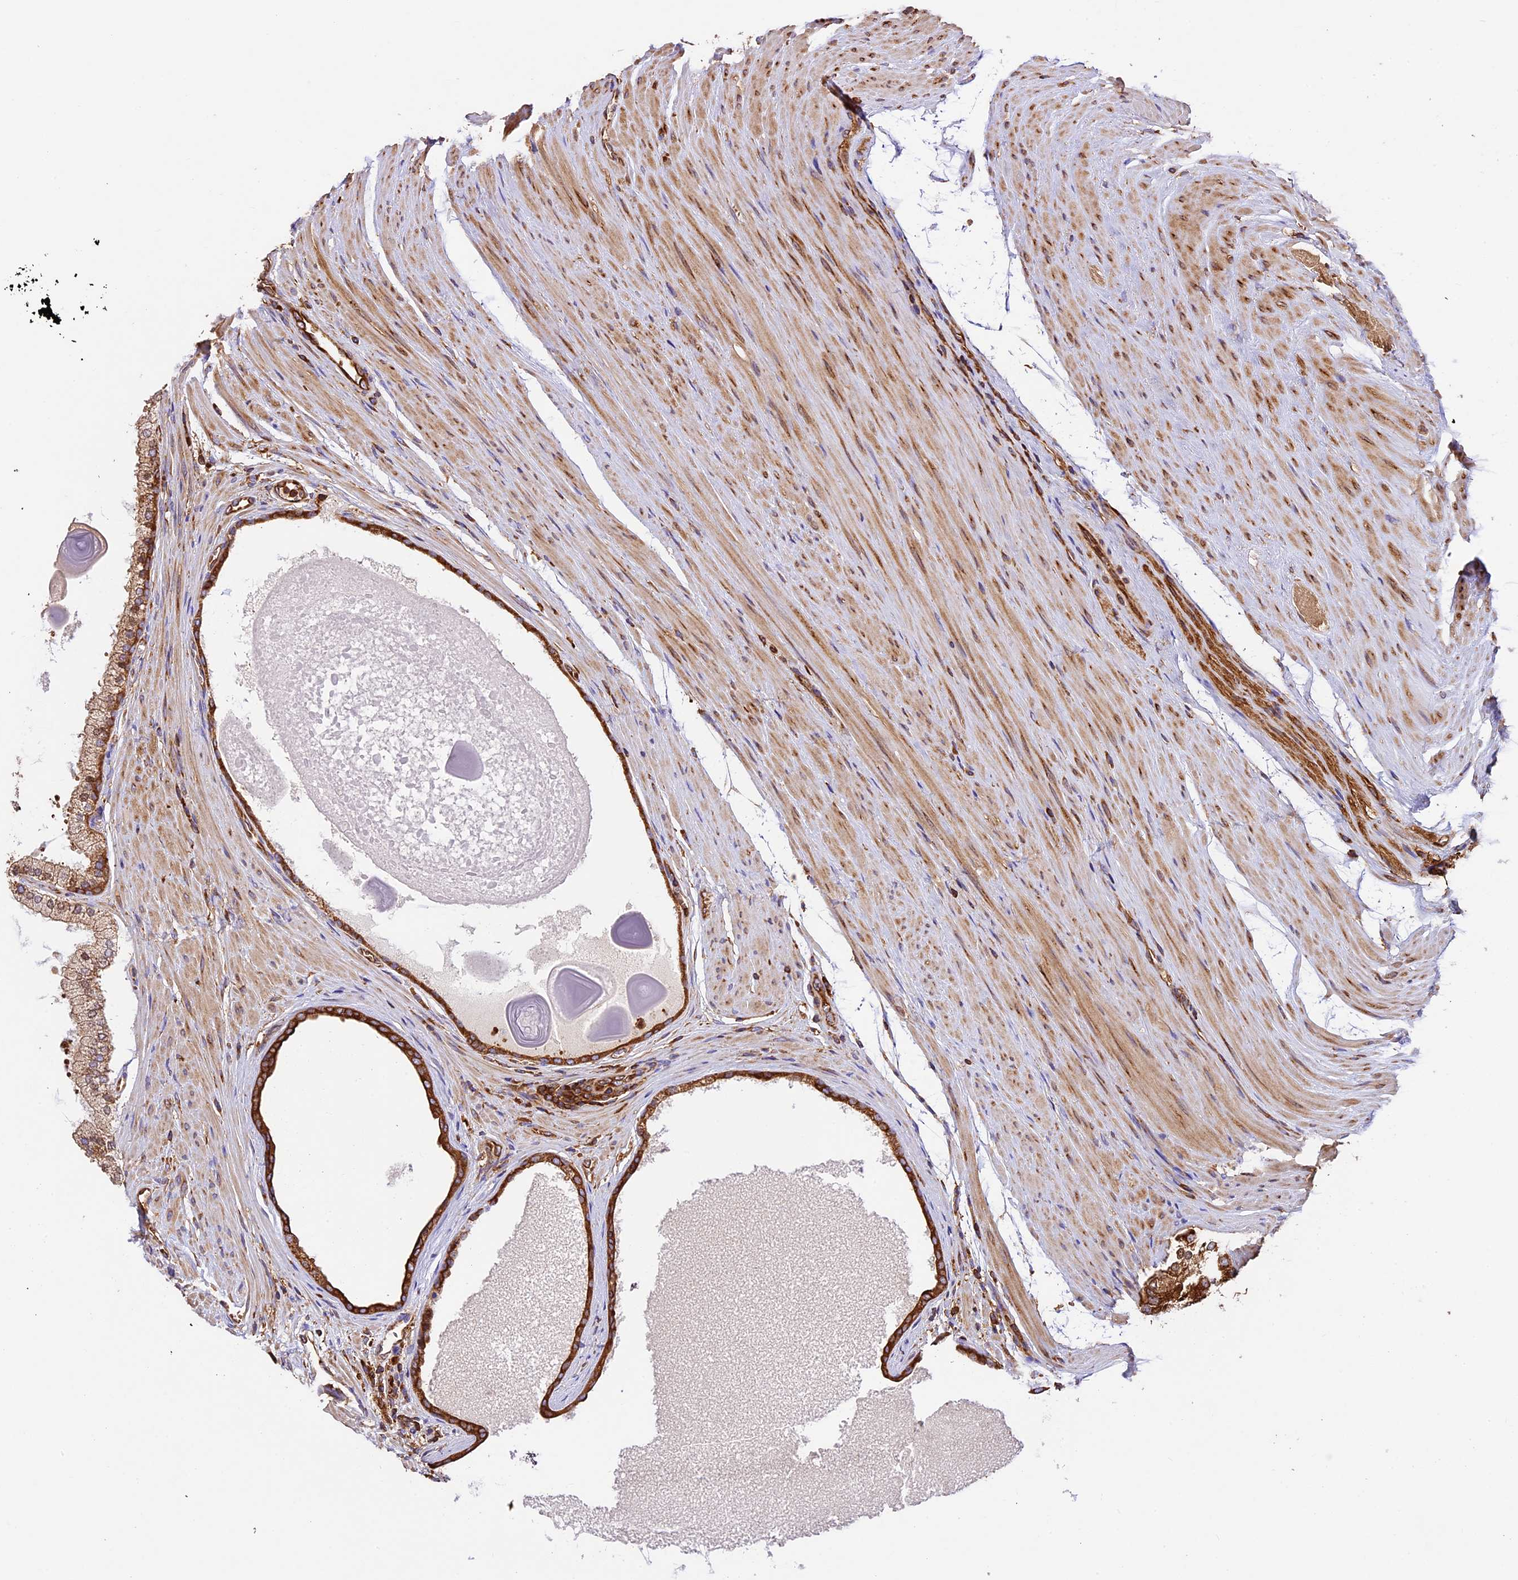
{"staining": {"intensity": "strong", "quantity": ">75%", "location": "cytoplasmic/membranous"}, "tissue": "prostate cancer", "cell_type": "Tumor cells", "image_type": "cancer", "snomed": [{"axis": "morphology", "description": "Adenocarcinoma, High grade"}, {"axis": "topography", "description": "Prostate"}], "caption": "Protein staining by immunohistochemistry (IHC) displays strong cytoplasmic/membranous expression in about >75% of tumor cells in prostate cancer.", "gene": "KARS1", "patient": {"sex": "male", "age": 60}}